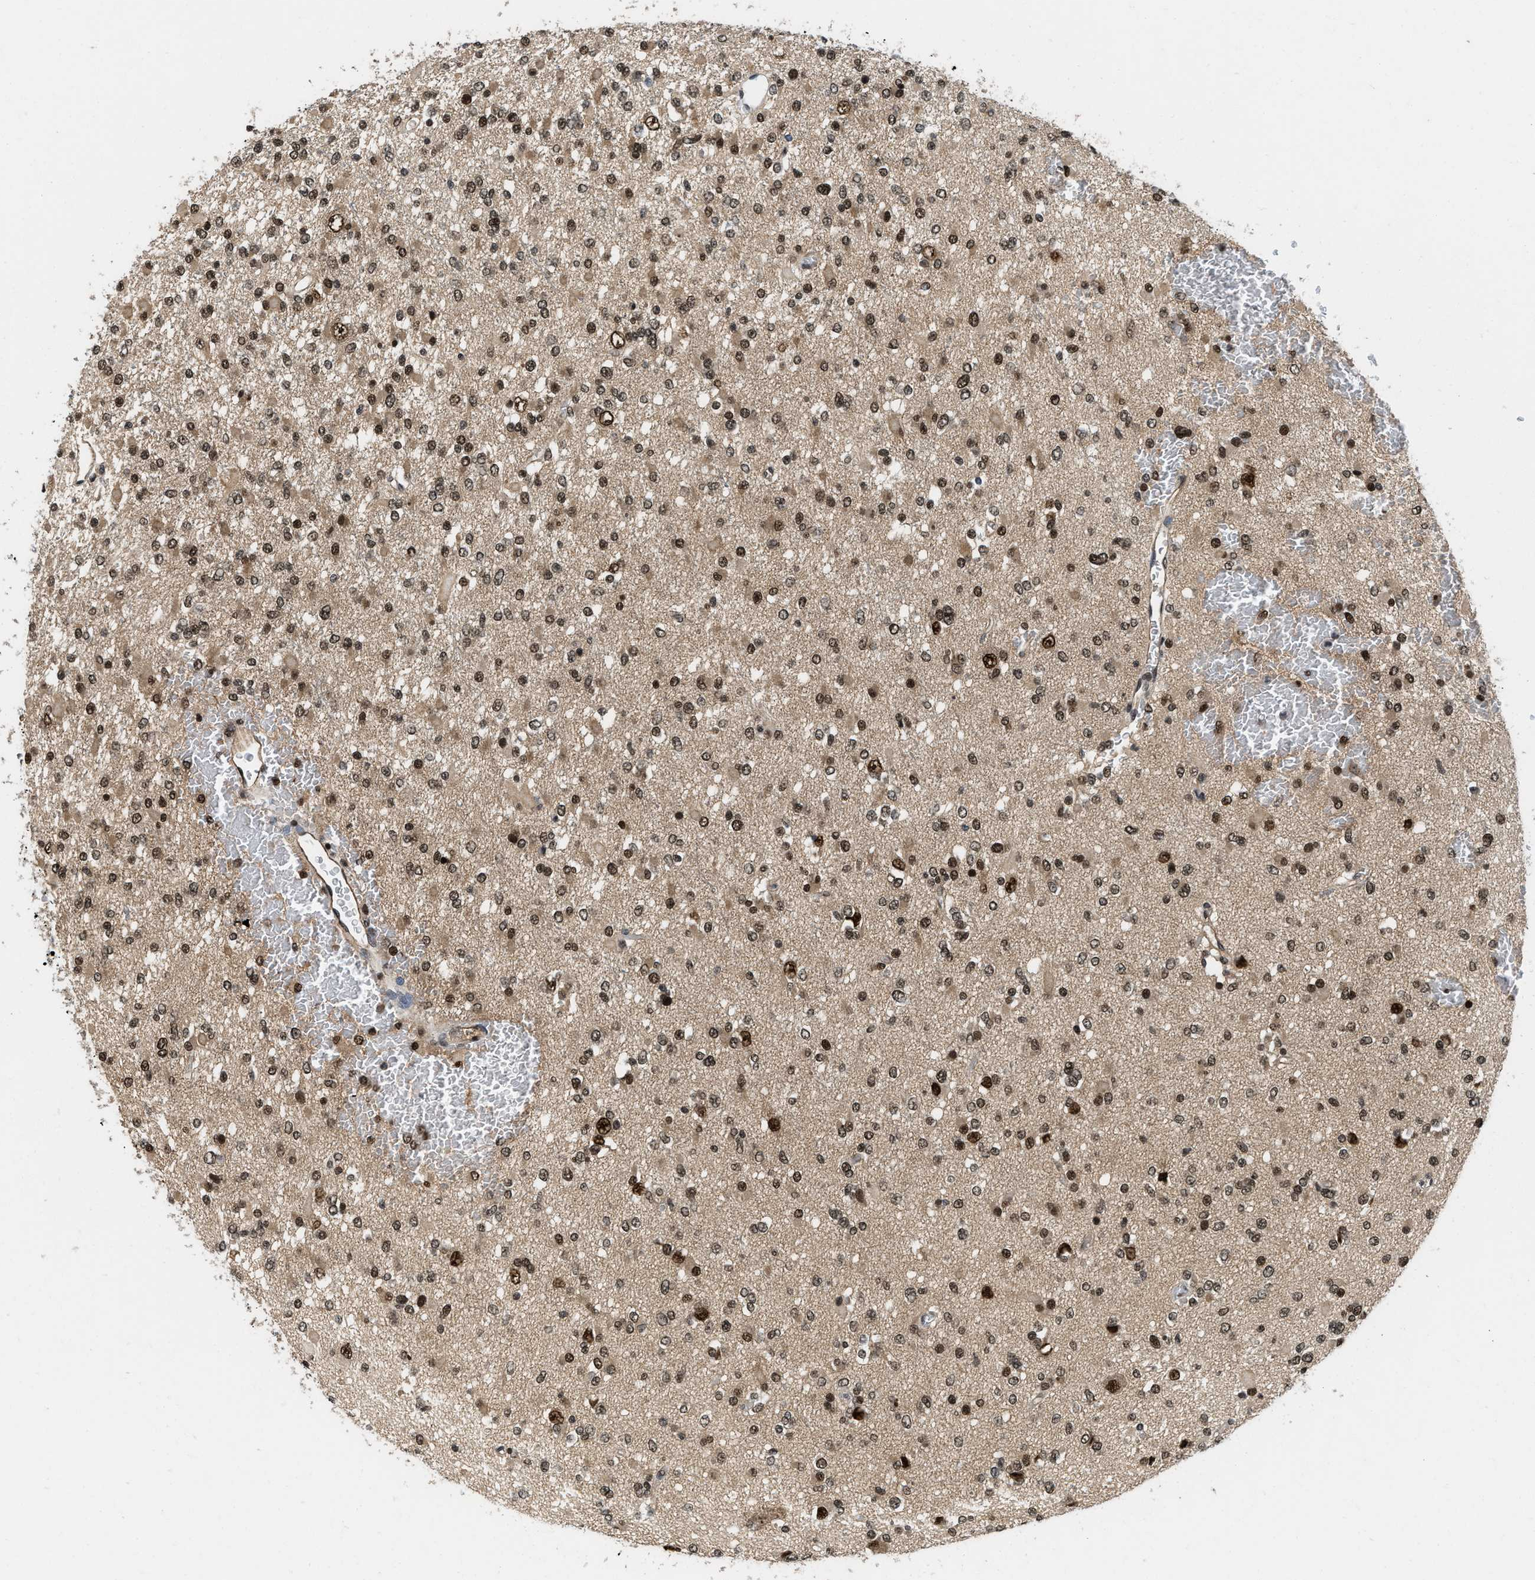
{"staining": {"intensity": "moderate", "quantity": ">75%", "location": "nuclear"}, "tissue": "glioma", "cell_type": "Tumor cells", "image_type": "cancer", "snomed": [{"axis": "morphology", "description": "Glioma, malignant, Low grade"}, {"axis": "topography", "description": "Brain"}], "caption": "Glioma tissue demonstrates moderate nuclear positivity in approximately >75% of tumor cells, visualized by immunohistochemistry.", "gene": "SAFB", "patient": {"sex": "female", "age": 22}}